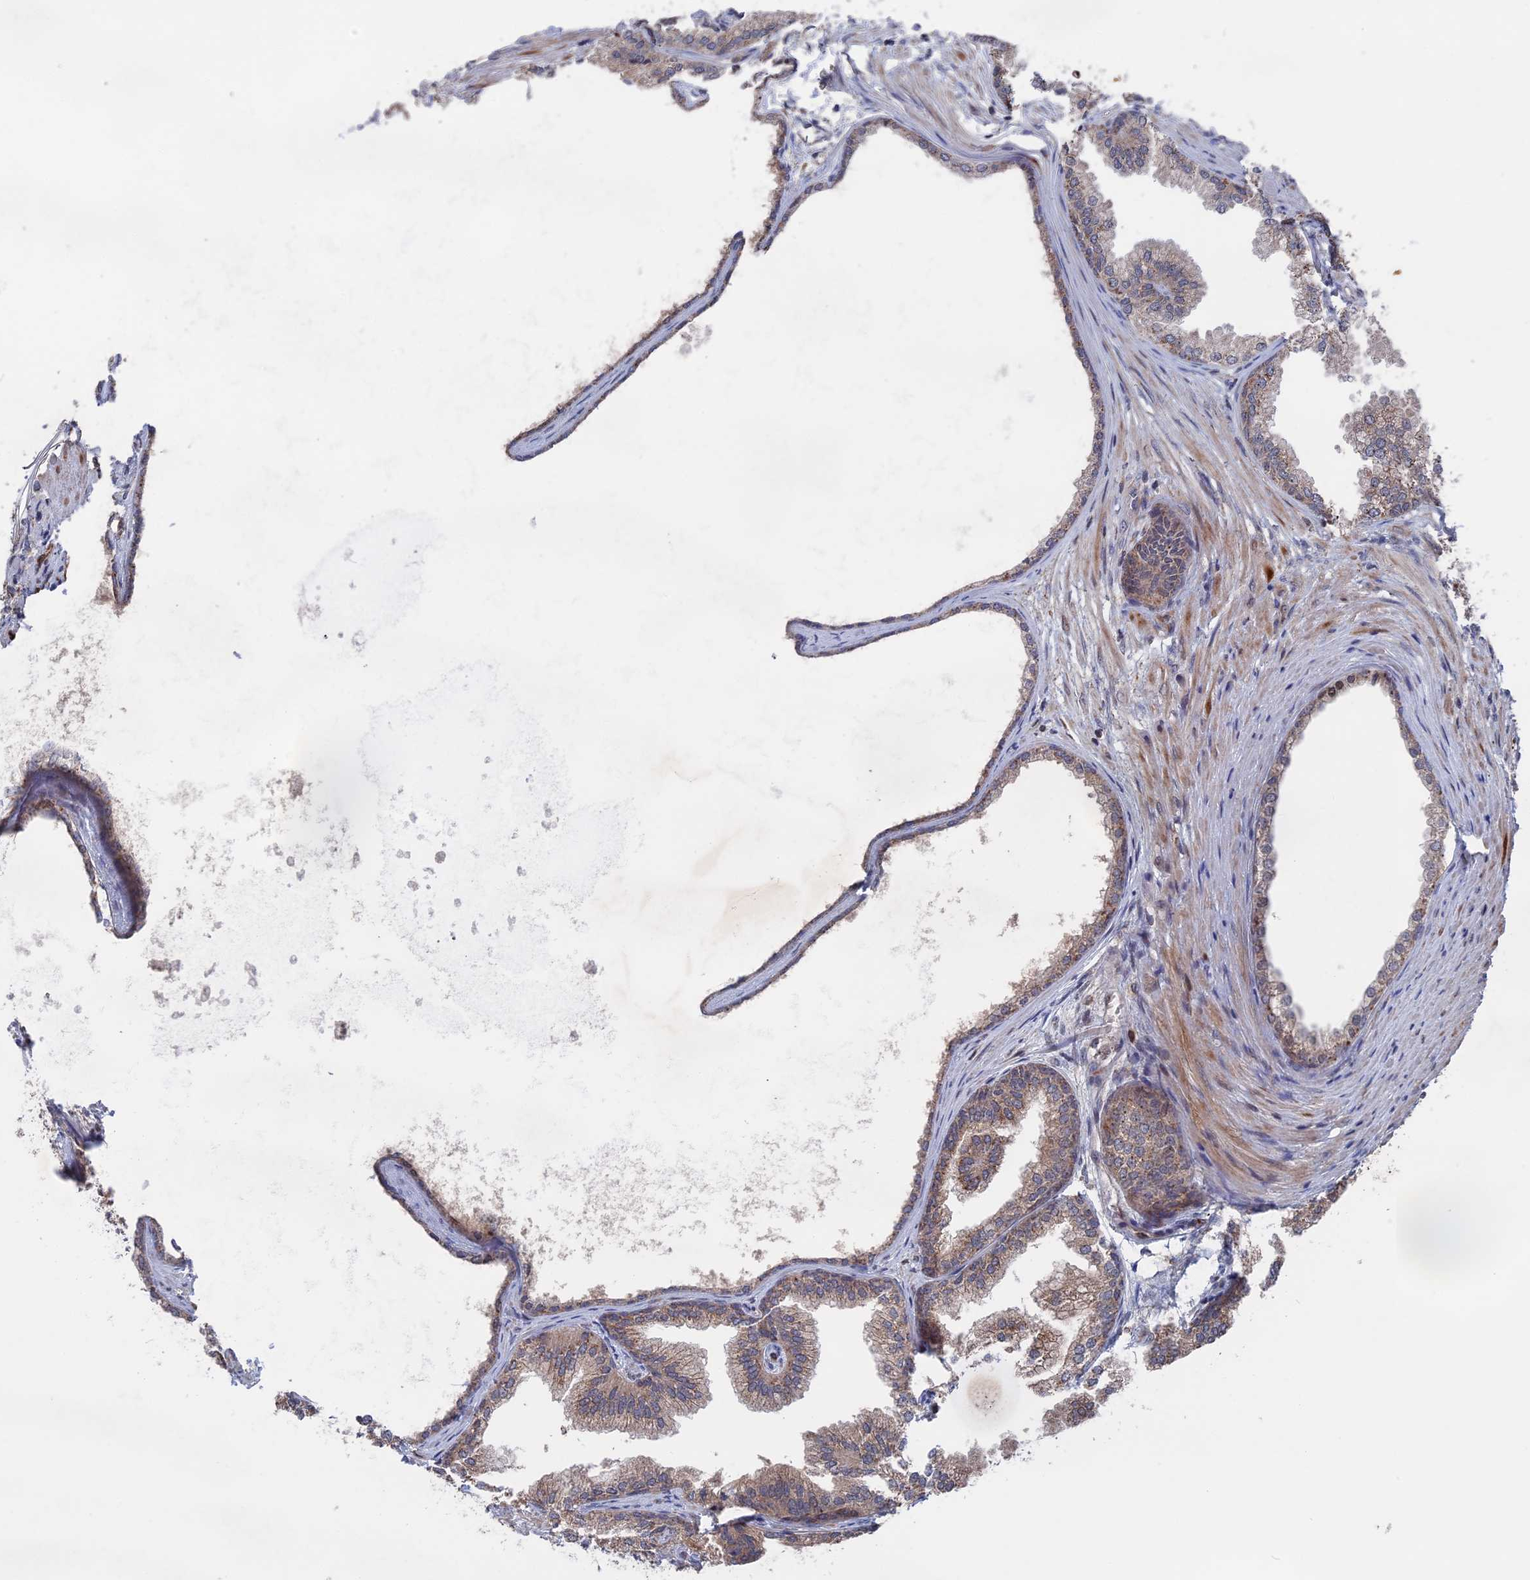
{"staining": {"intensity": "weak", "quantity": ">75%", "location": "cytoplasmic/membranous"}, "tissue": "prostate", "cell_type": "Glandular cells", "image_type": "normal", "snomed": [{"axis": "morphology", "description": "Normal tissue, NOS"}, {"axis": "topography", "description": "Prostate"}], "caption": "Immunohistochemical staining of benign human prostate demonstrates weak cytoplasmic/membranous protein expression in about >75% of glandular cells.", "gene": "PLA2G15", "patient": {"sex": "male", "age": 76}}